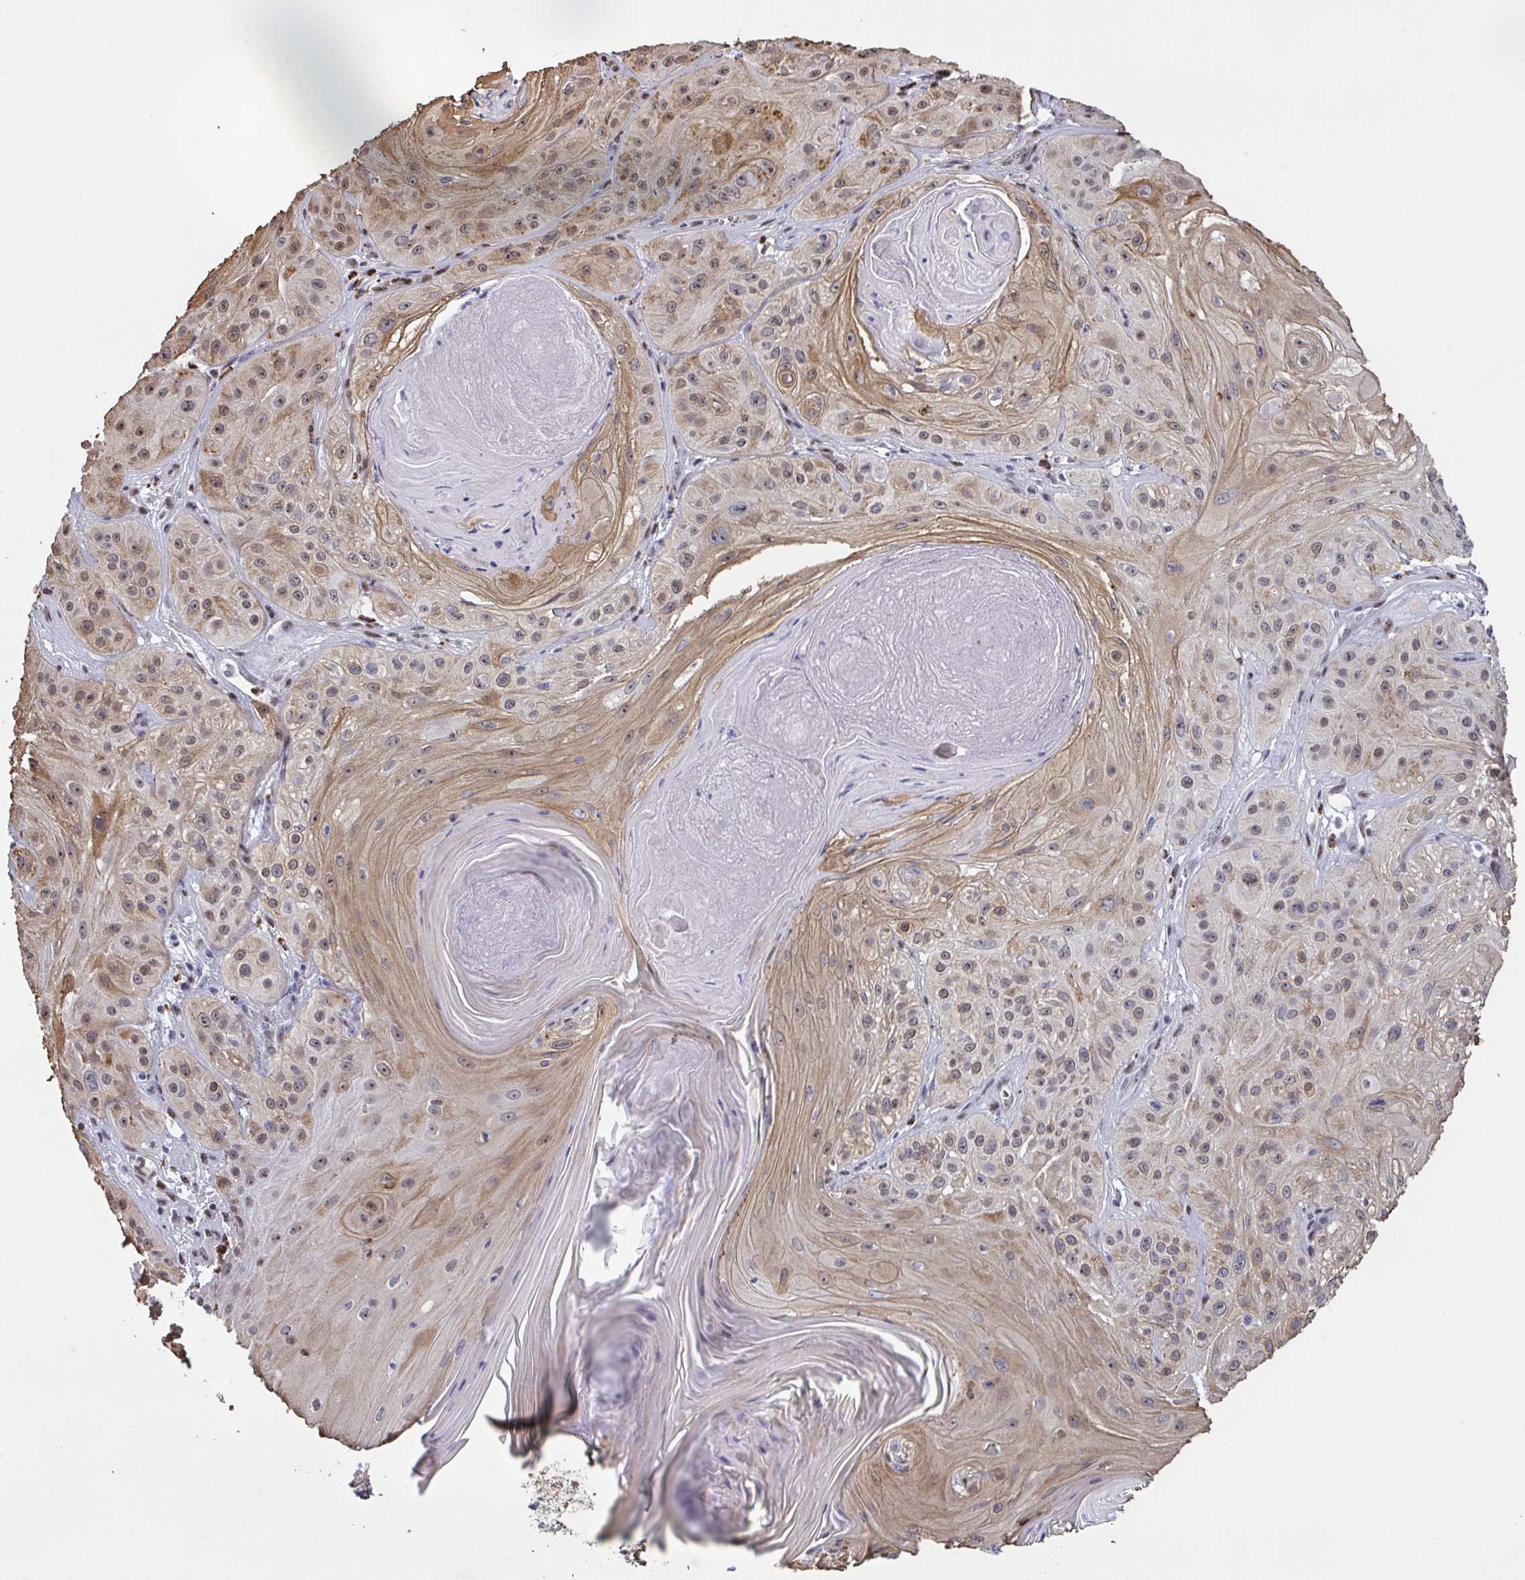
{"staining": {"intensity": "moderate", "quantity": ">75%", "location": "cytoplasmic/membranous"}, "tissue": "skin cancer", "cell_type": "Tumor cells", "image_type": "cancer", "snomed": [{"axis": "morphology", "description": "Squamous cell carcinoma, NOS"}, {"axis": "topography", "description": "Skin"}], "caption": "DAB immunohistochemical staining of skin squamous cell carcinoma reveals moderate cytoplasmic/membranous protein positivity in about >75% of tumor cells.", "gene": "PELI2", "patient": {"sex": "male", "age": 85}}